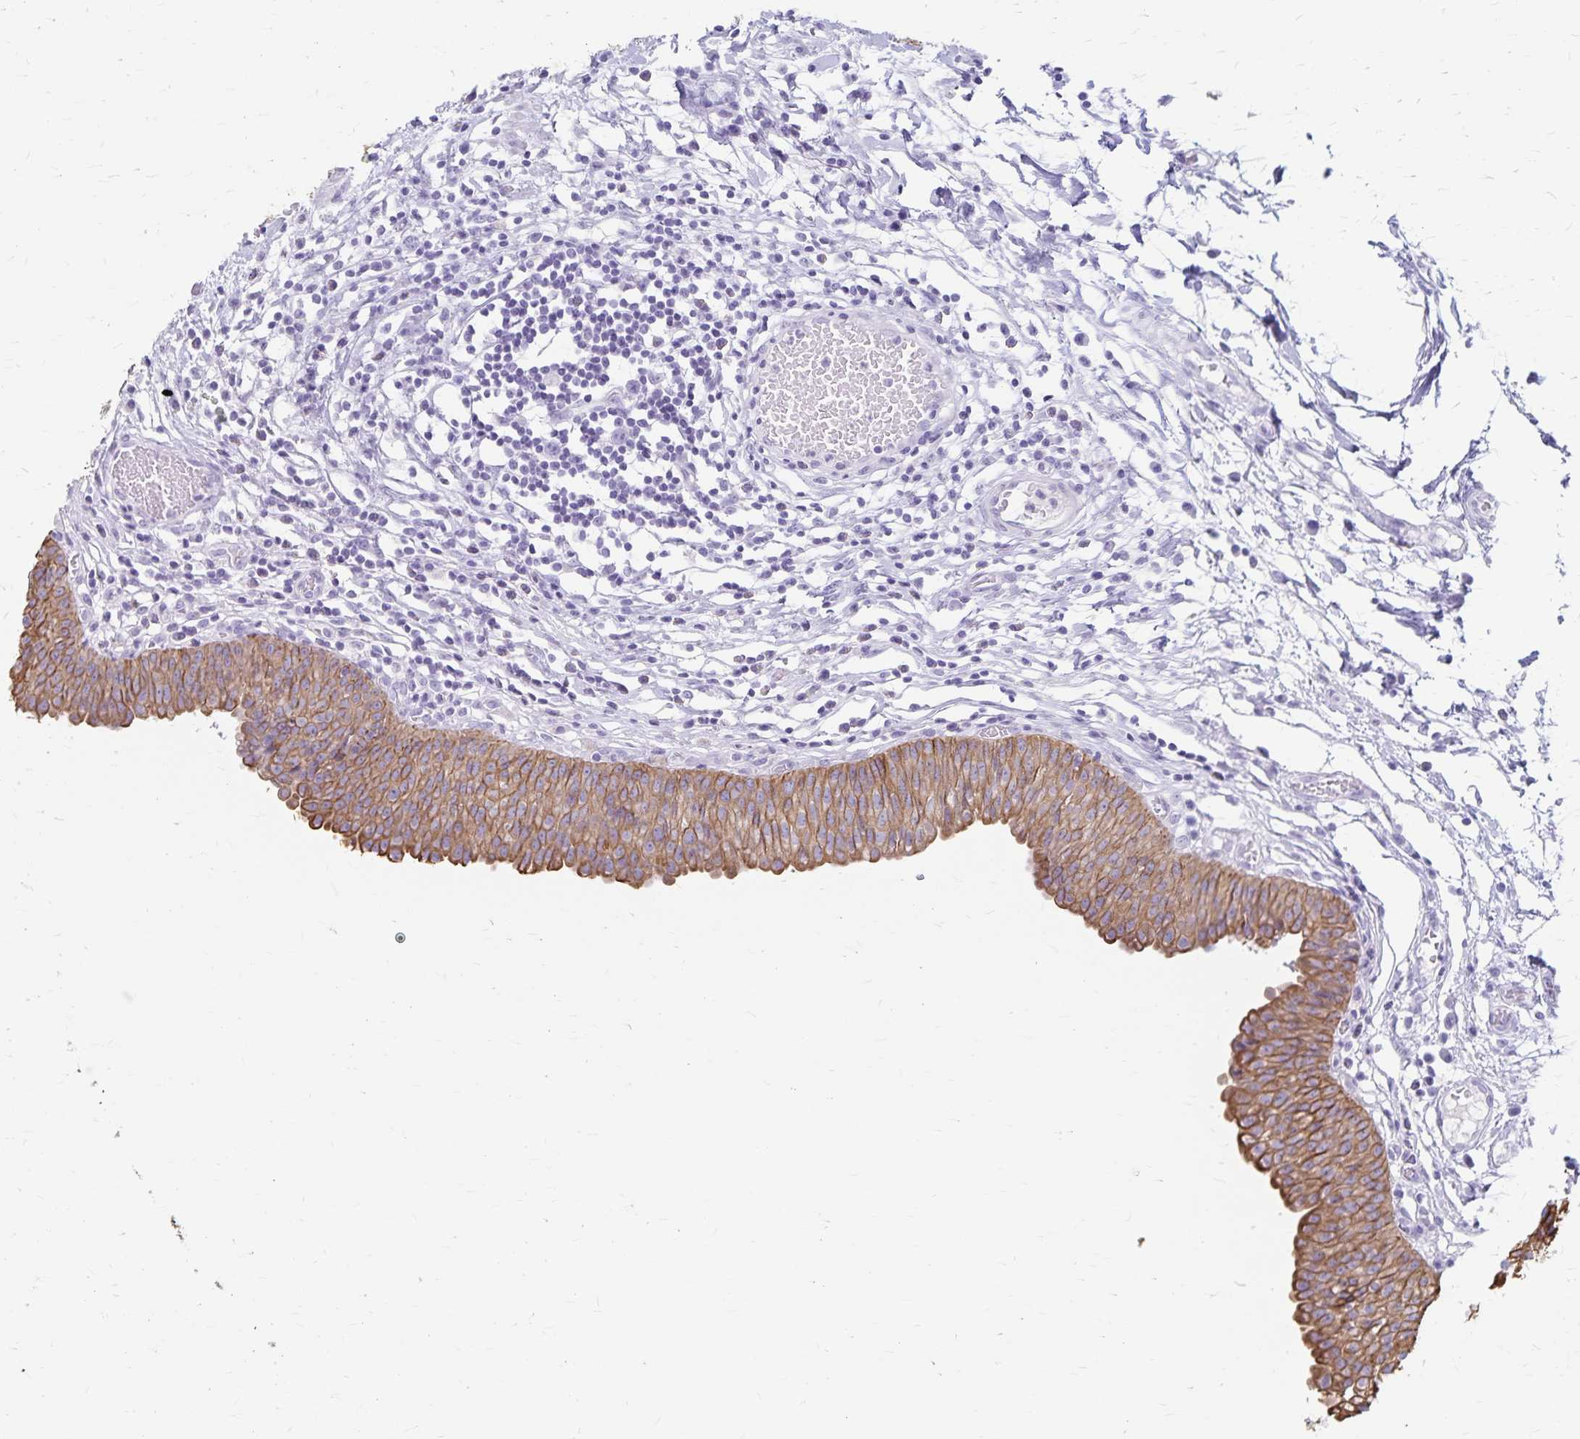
{"staining": {"intensity": "moderate", "quantity": ">75%", "location": "cytoplasmic/membranous"}, "tissue": "urinary bladder", "cell_type": "Urothelial cells", "image_type": "normal", "snomed": [{"axis": "morphology", "description": "Normal tissue, NOS"}, {"axis": "topography", "description": "Urinary bladder"}], "caption": "Protein analysis of unremarkable urinary bladder displays moderate cytoplasmic/membranous expression in about >75% of urothelial cells.", "gene": "GPBAR1", "patient": {"sex": "male", "age": 64}}